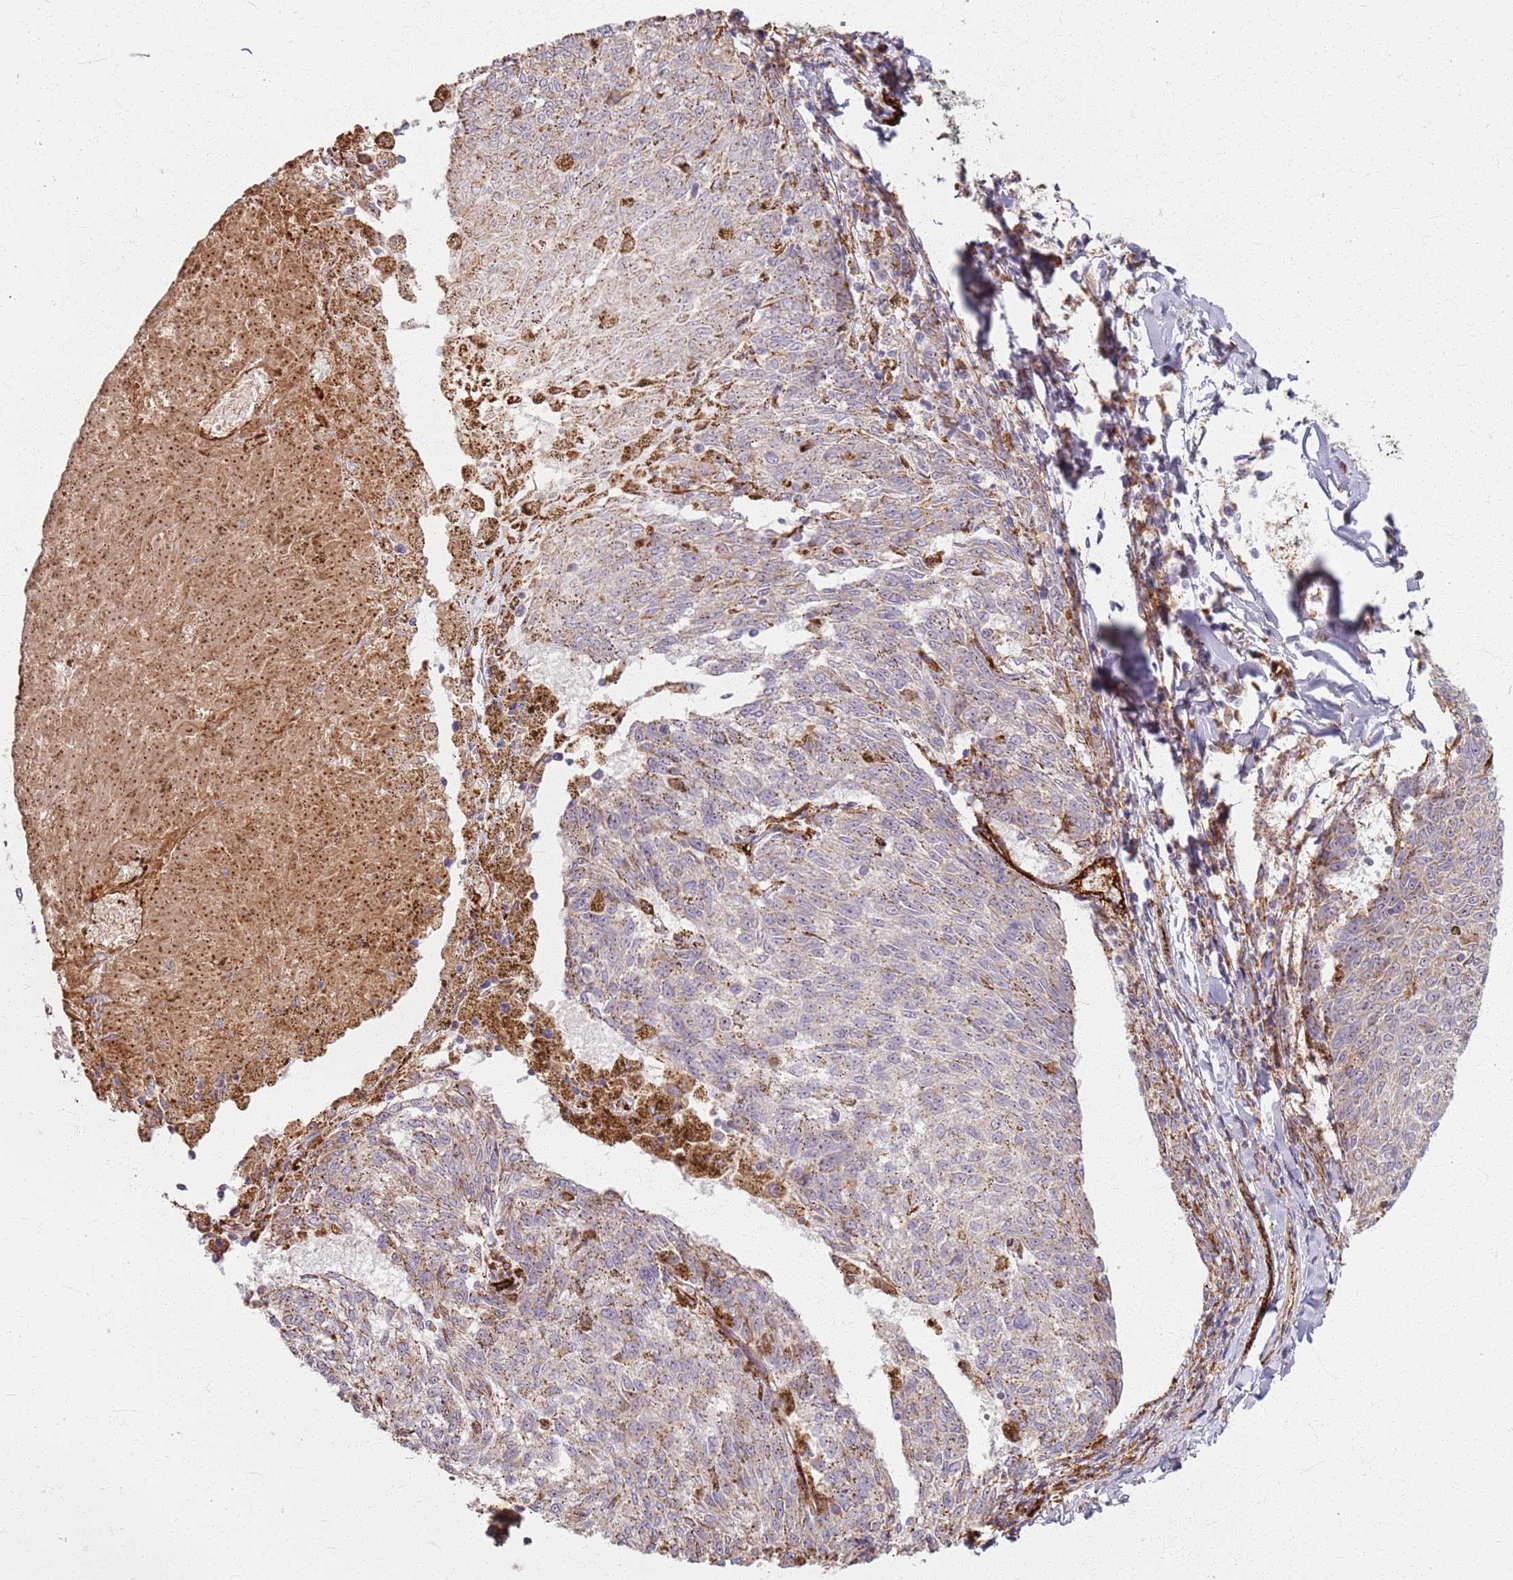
{"staining": {"intensity": "weak", "quantity": "25%-75%", "location": "cytoplasmic/membranous"}, "tissue": "melanoma", "cell_type": "Tumor cells", "image_type": "cancer", "snomed": [{"axis": "morphology", "description": "Malignant melanoma, NOS"}, {"axis": "topography", "description": "Skin"}], "caption": "A brown stain highlights weak cytoplasmic/membranous staining of a protein in melanoma tumor cells. (DAB IHC with brightfield microscopy, high magnification).", "gene": "KRI1", "patient": {"sex": "female", "age": 72}}